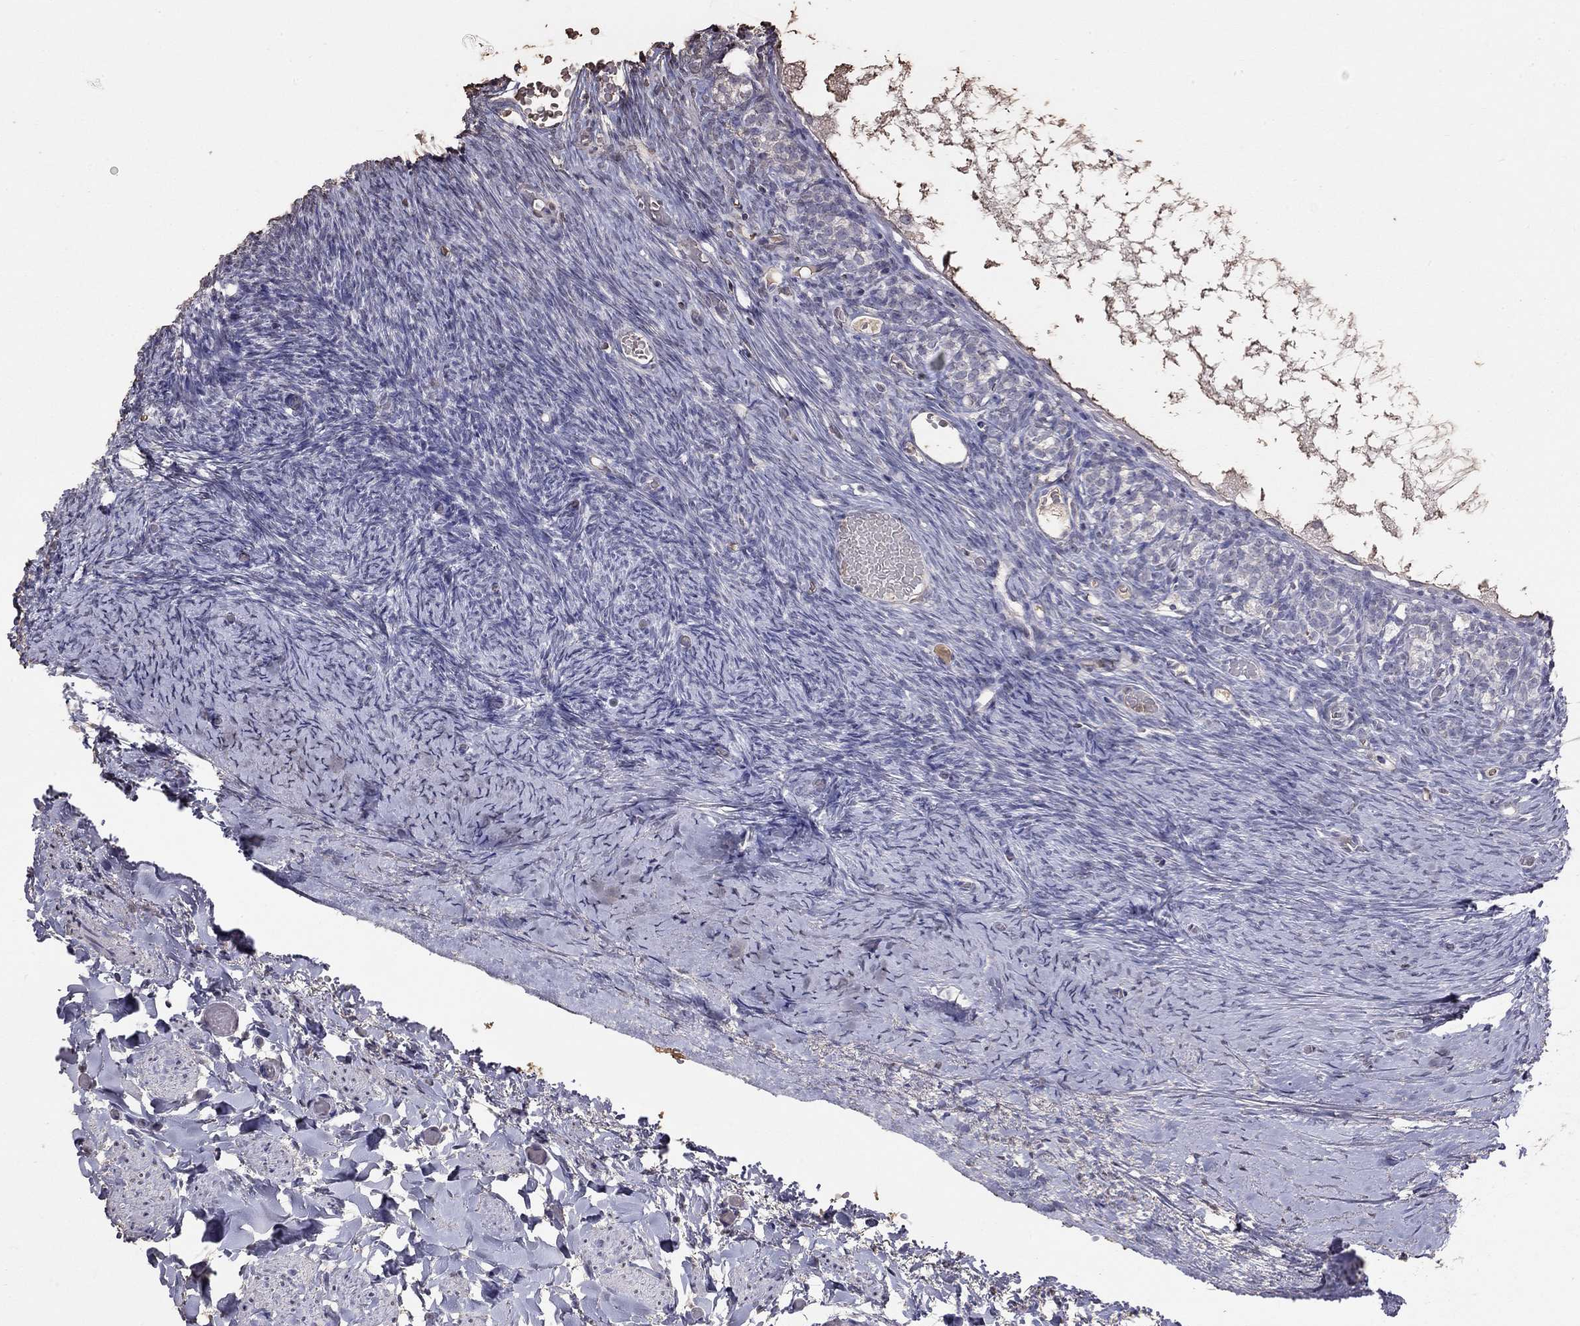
{"staining": {"intensity": "negative", "quantity": "none", "location": "none"}, "tissue": "ovary", "cell_type": "Follicle cells", "image_type": "normal", "snomed": [{"axis": "morphology", "description": "Normal tissue, NOS"}, {"axis": "topography", "description": "Ovary"}], "caption": "The immunohistochemistry (IHC) image has no significant positivity in follicle cells of ovary. (DAB immunohistochemistry (IHC), high magnification).", "gene": "SUN3", "patient": {"sex": "female", "age": 39}}